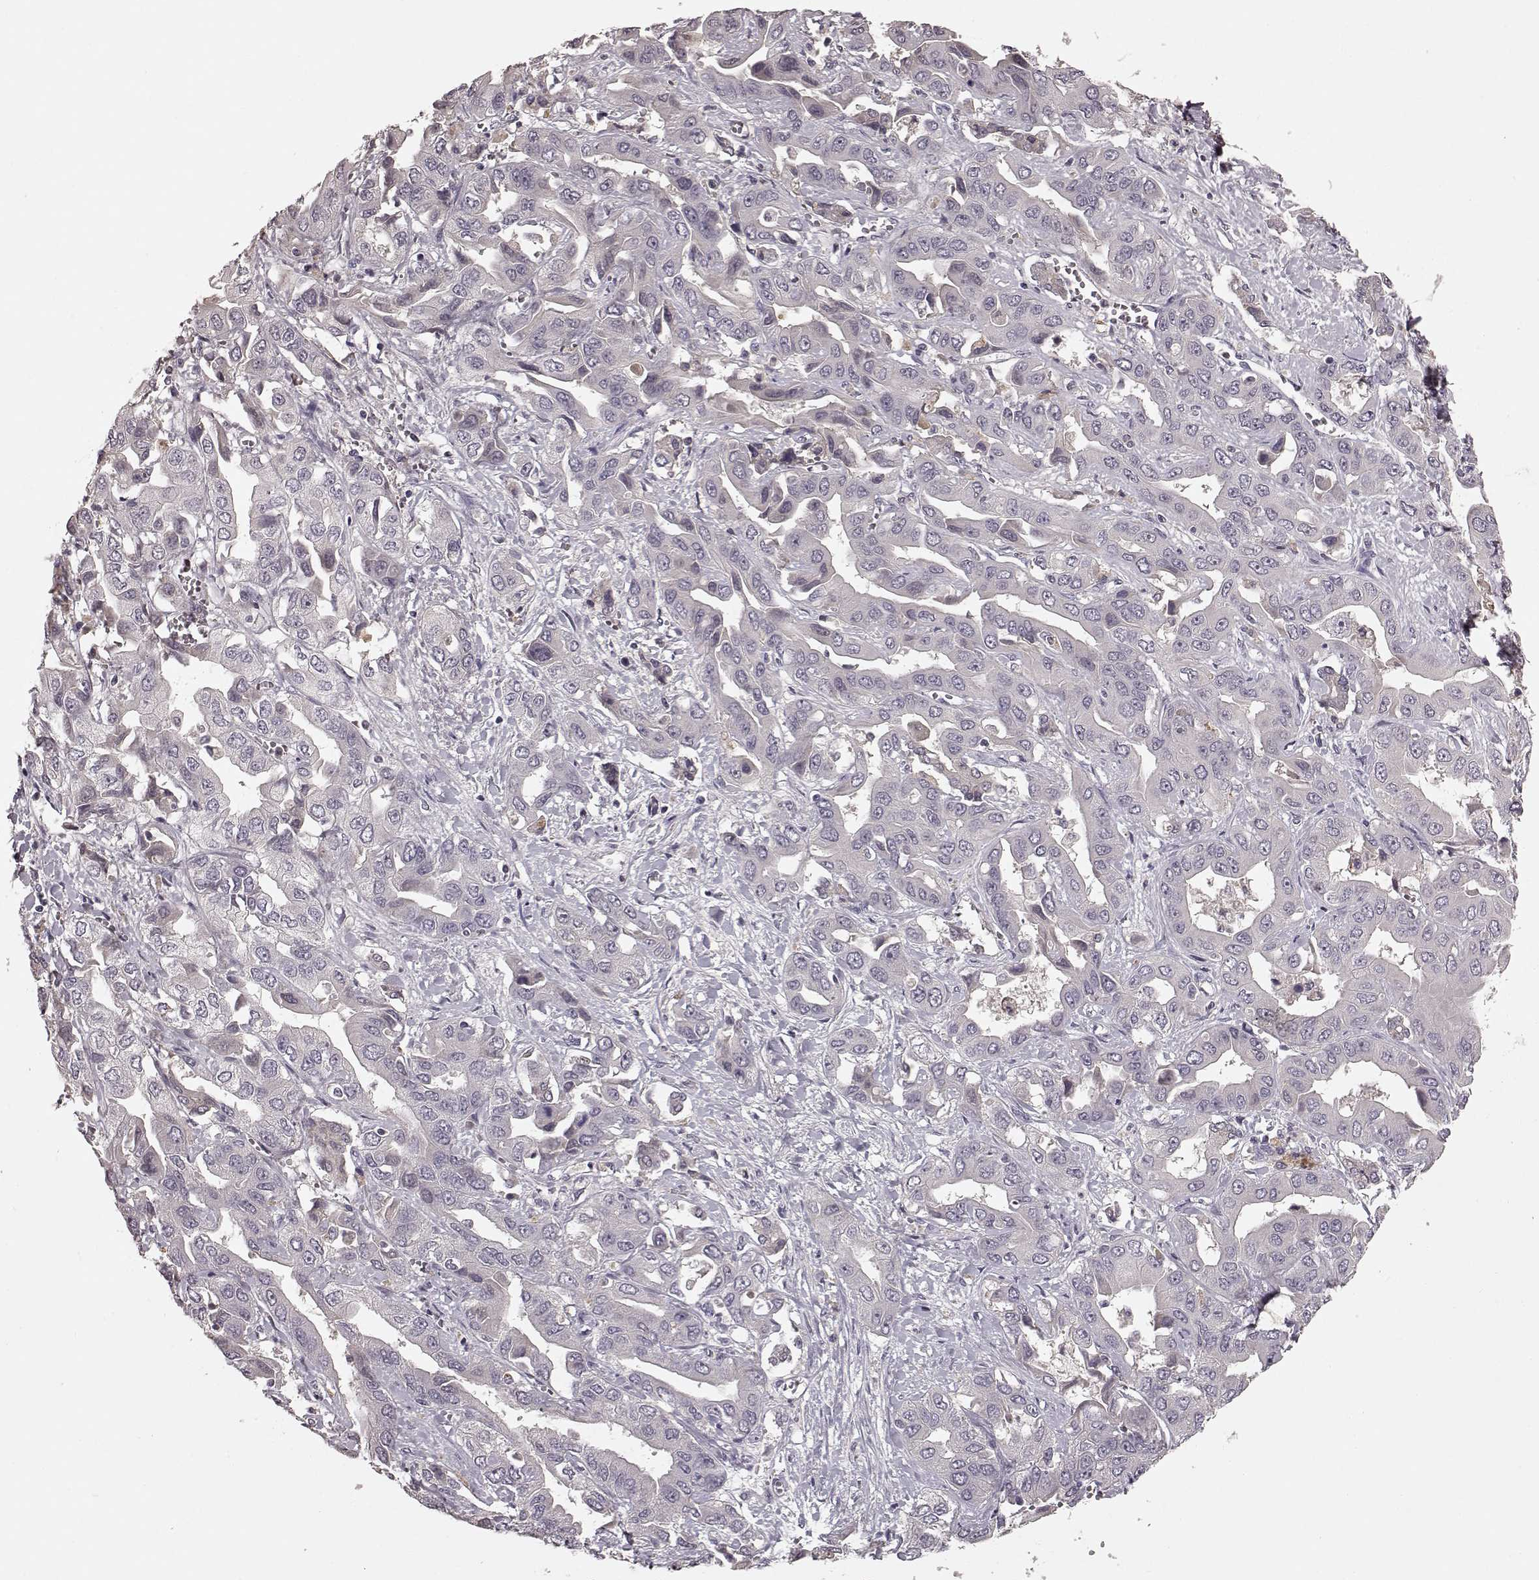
{"staining": {"intensity": "negative", "quantity": "none", "location": "none"}, "tissue": "liver cancer", "cell_type": "Tumor cells", "image_type": "cancer", "snomed": [{"axis": "morphology", "description": "Cholangiocarcinoma"}, {"axis": "topography", "description": "Liver"}], "caption": "Histopathology image shows no significant protein expression in tumor cells of liver cancer (cholangiocarcinoma).", "gene": "SLC22A18", "patient": {"sex": "female", "age": 52}}